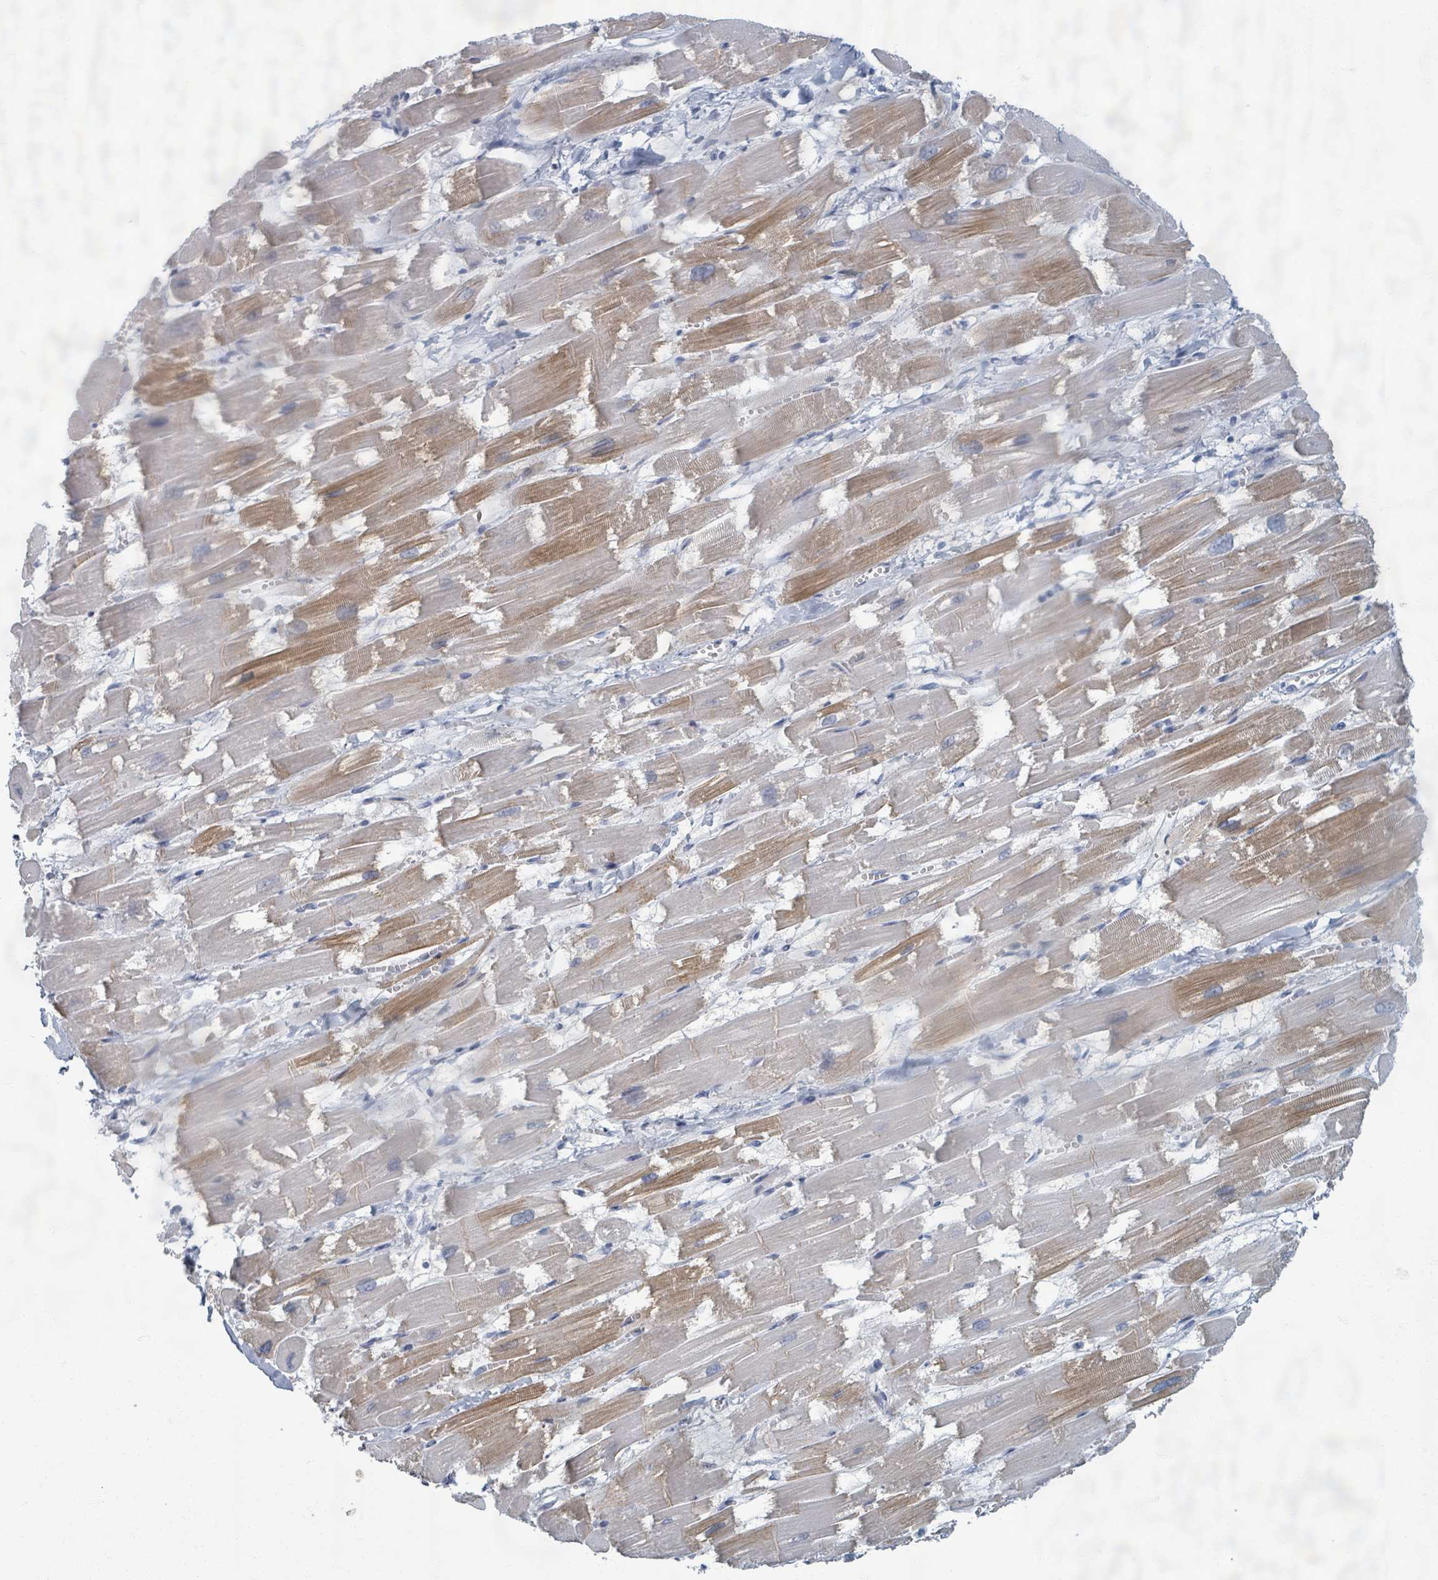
{"staining": {"intensity": "moderate", "quantity": "25%-75%", "location": "cytoplasmic/membranous"}, "tissue": "heart muscle", "cell_type": "Cardiomyocytes", "image_type": "normal", "snomed": [{"axis": "morphology", "description": "Normal tissue, NOS"}, {"axis": "topography", "description": "Heart"}], "caption": "A high-resolution image shows immunohistochemistry (IHC) staining of normal heart muscle, which demonstrates moderate cytoplasmic/membranous expression in approximately 25%-75% of cardiomyocytes. (IHC, brightfield microscopy, high magnification).", "gene": "WNT11", "patient": {"sex": "male", "age": 54}}